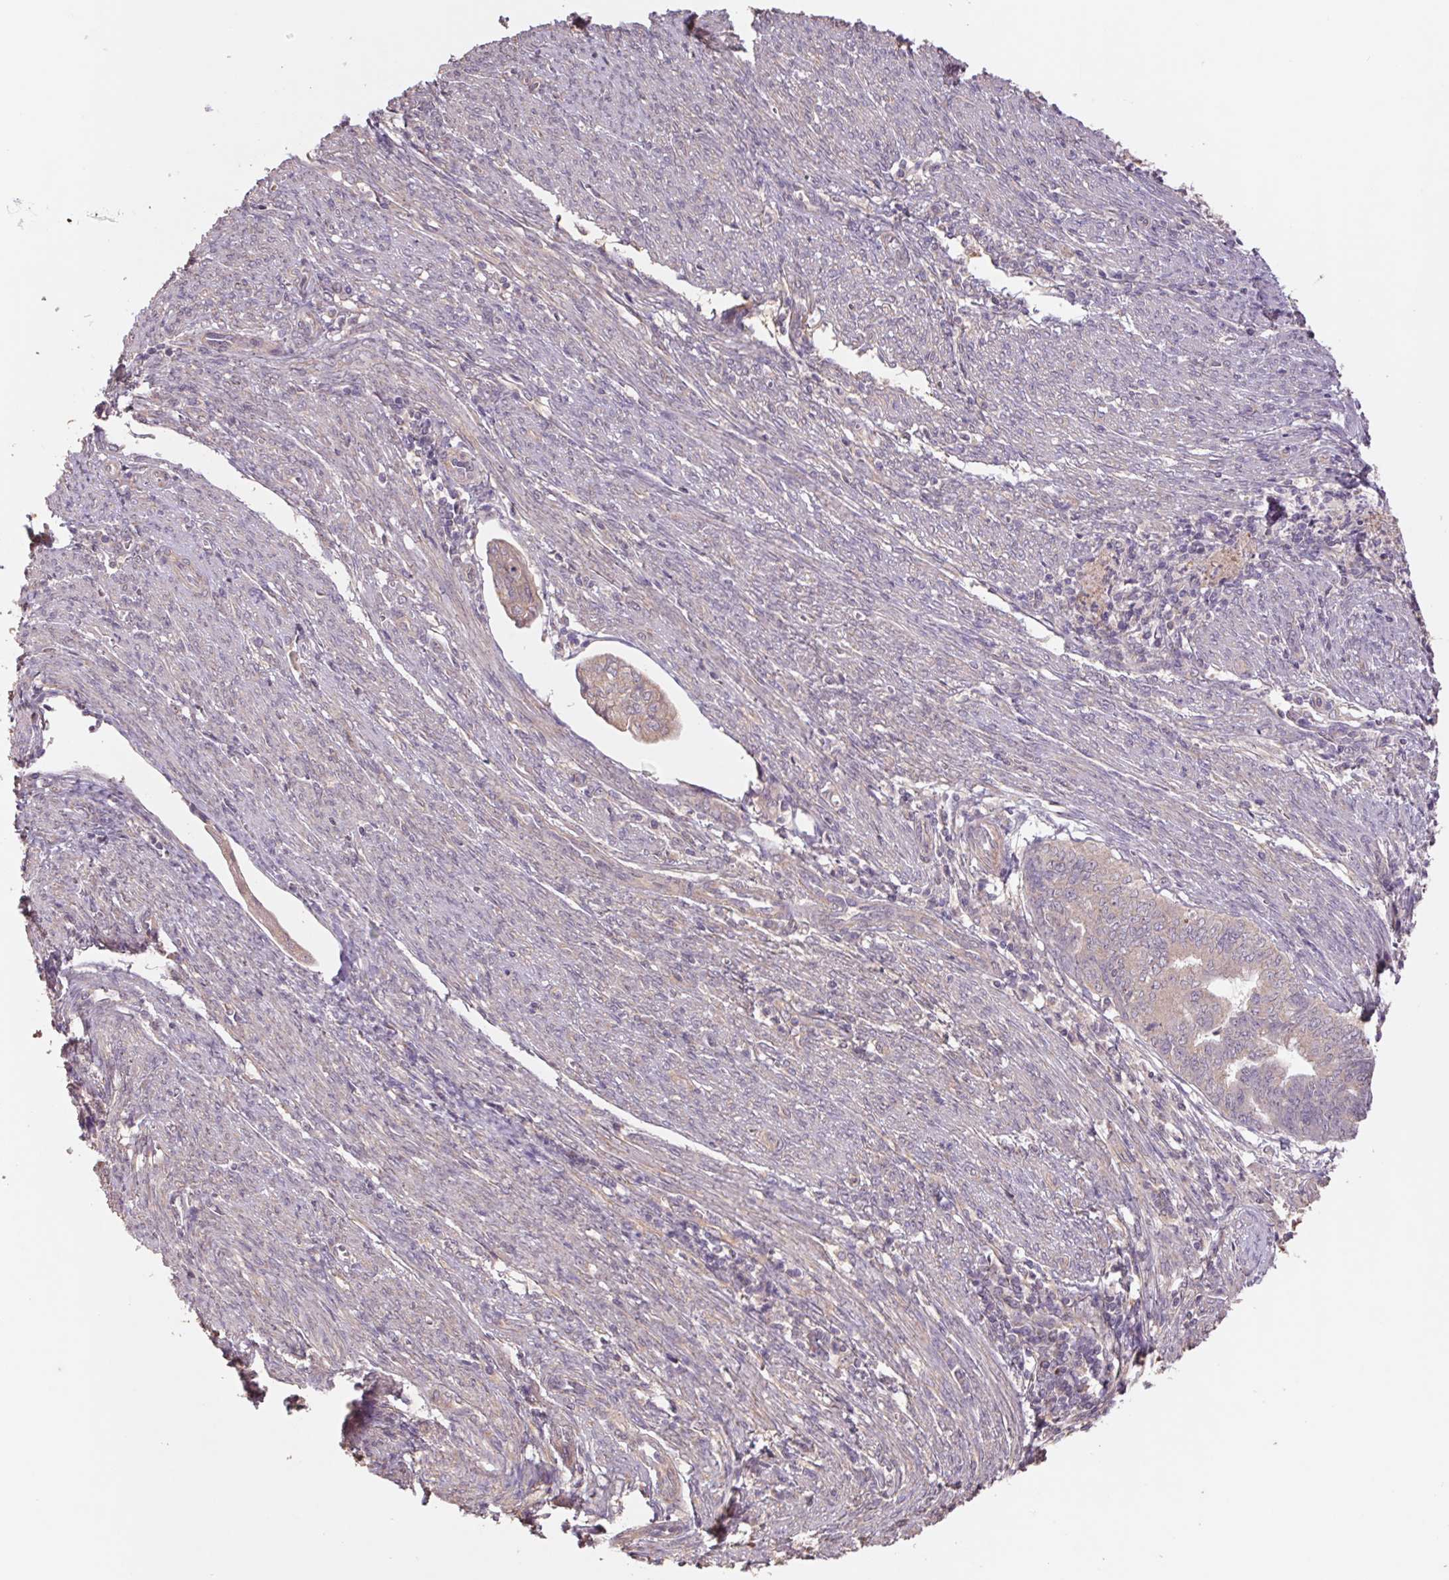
{"staining": {"intensity": "weak", "quantity": ">75%", "location": "cytoplasmic/membranous"}, "tissue": "endometrial cancer", "cell_type": "Tumor cells", "image_type": "cancer", "snomed": [{"axis": "morphology", "description": "Adenocarcinoma, NOS"}, {"axis": "topography", "description": "Endometrium"}], "caption": "This micrograph displays endometrial cancer (adenocarcinoma) stained with immunohistochemistry to label a protein in brown. The cytoplasmic/membranous of tumor cells show weak positivity for the protein. Nuclei are counter-stained blue.", "gene": "GRM2", "patient": {"sex": "female", "age": 79}}